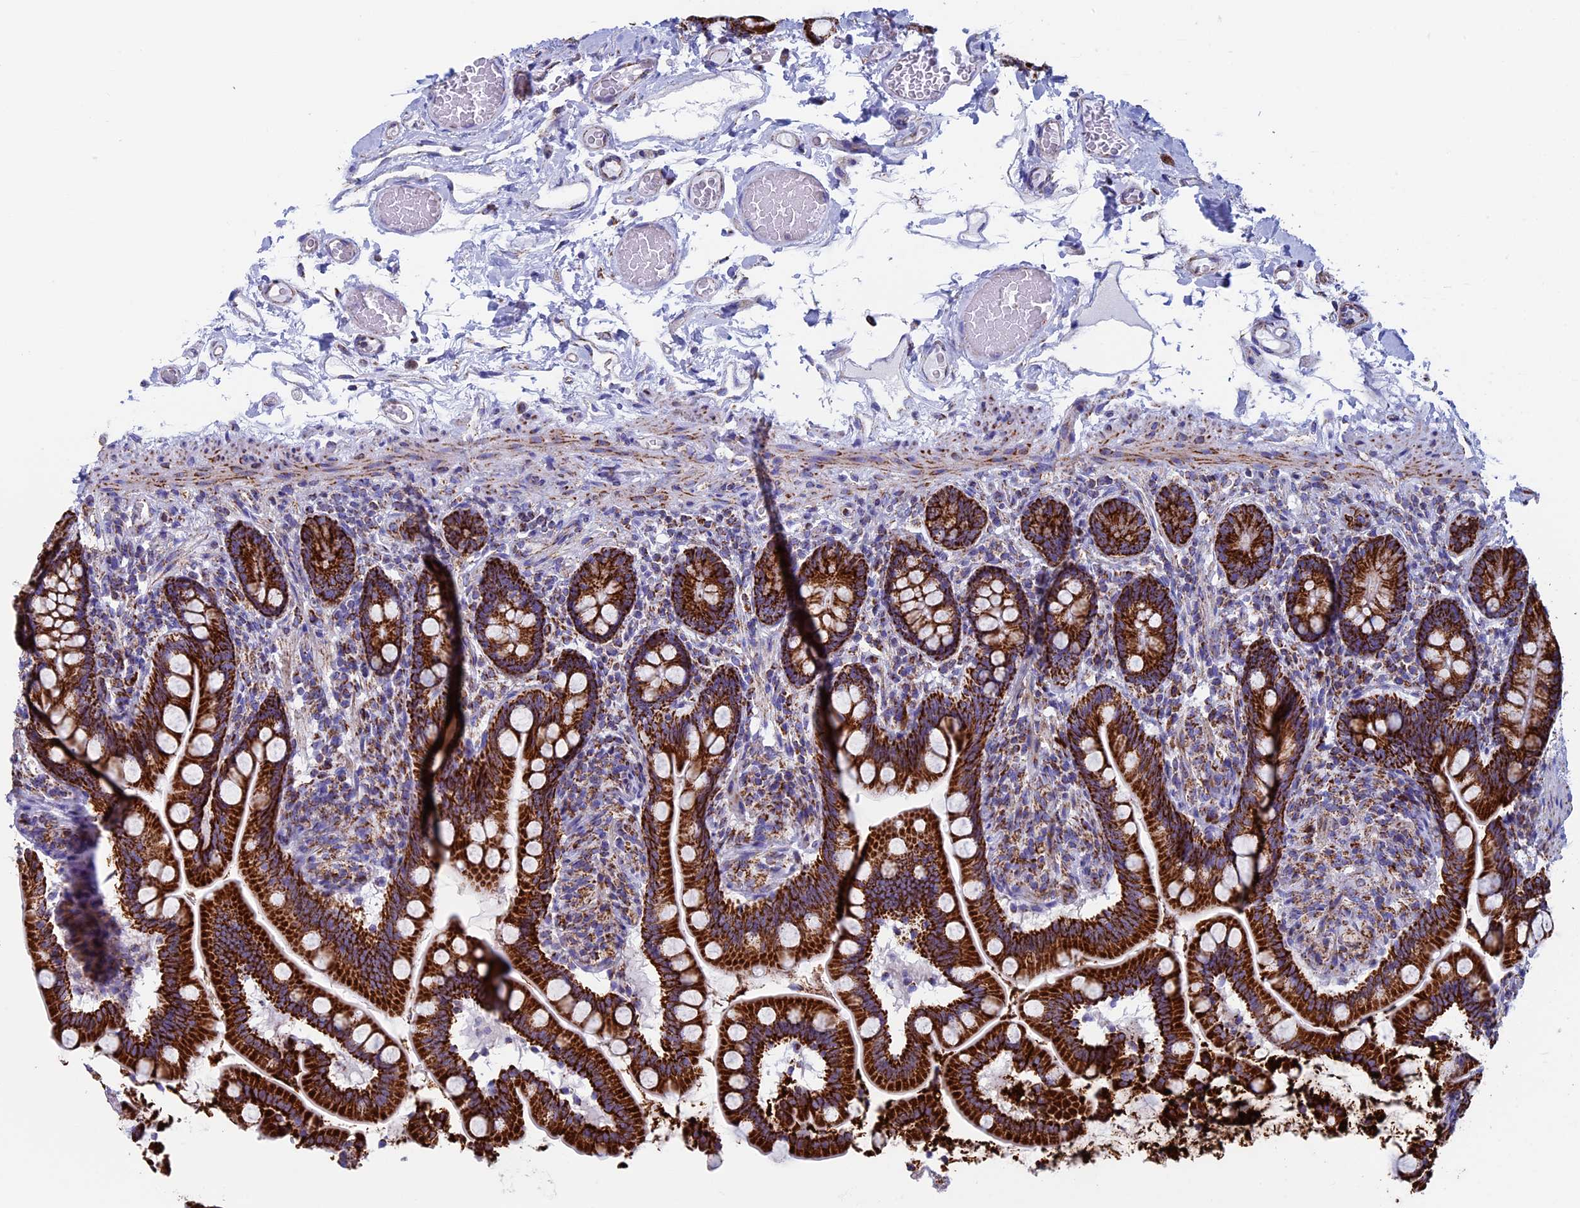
{"staining": {"intensity": "strong", "quantity": ">75%", "location": "cytoplasmic/membranous"}, "tissue": "small intestine", "cell_type": "Glandular cells", "image_type": "normal", "snomed": [{"axis": "morphology", "description": "Normal tissue, NOS"}, {"axis": "topography", "description": "Small intestine"}], "caption": "Immunohistochemical staining of benign small intestine reveals >75% levels of strong cytoplasmic/membranous protein expression in about >75% of glandular cells.", "gene": "UQCRFS1", "patient": {"sex": "female", "age": 64}}